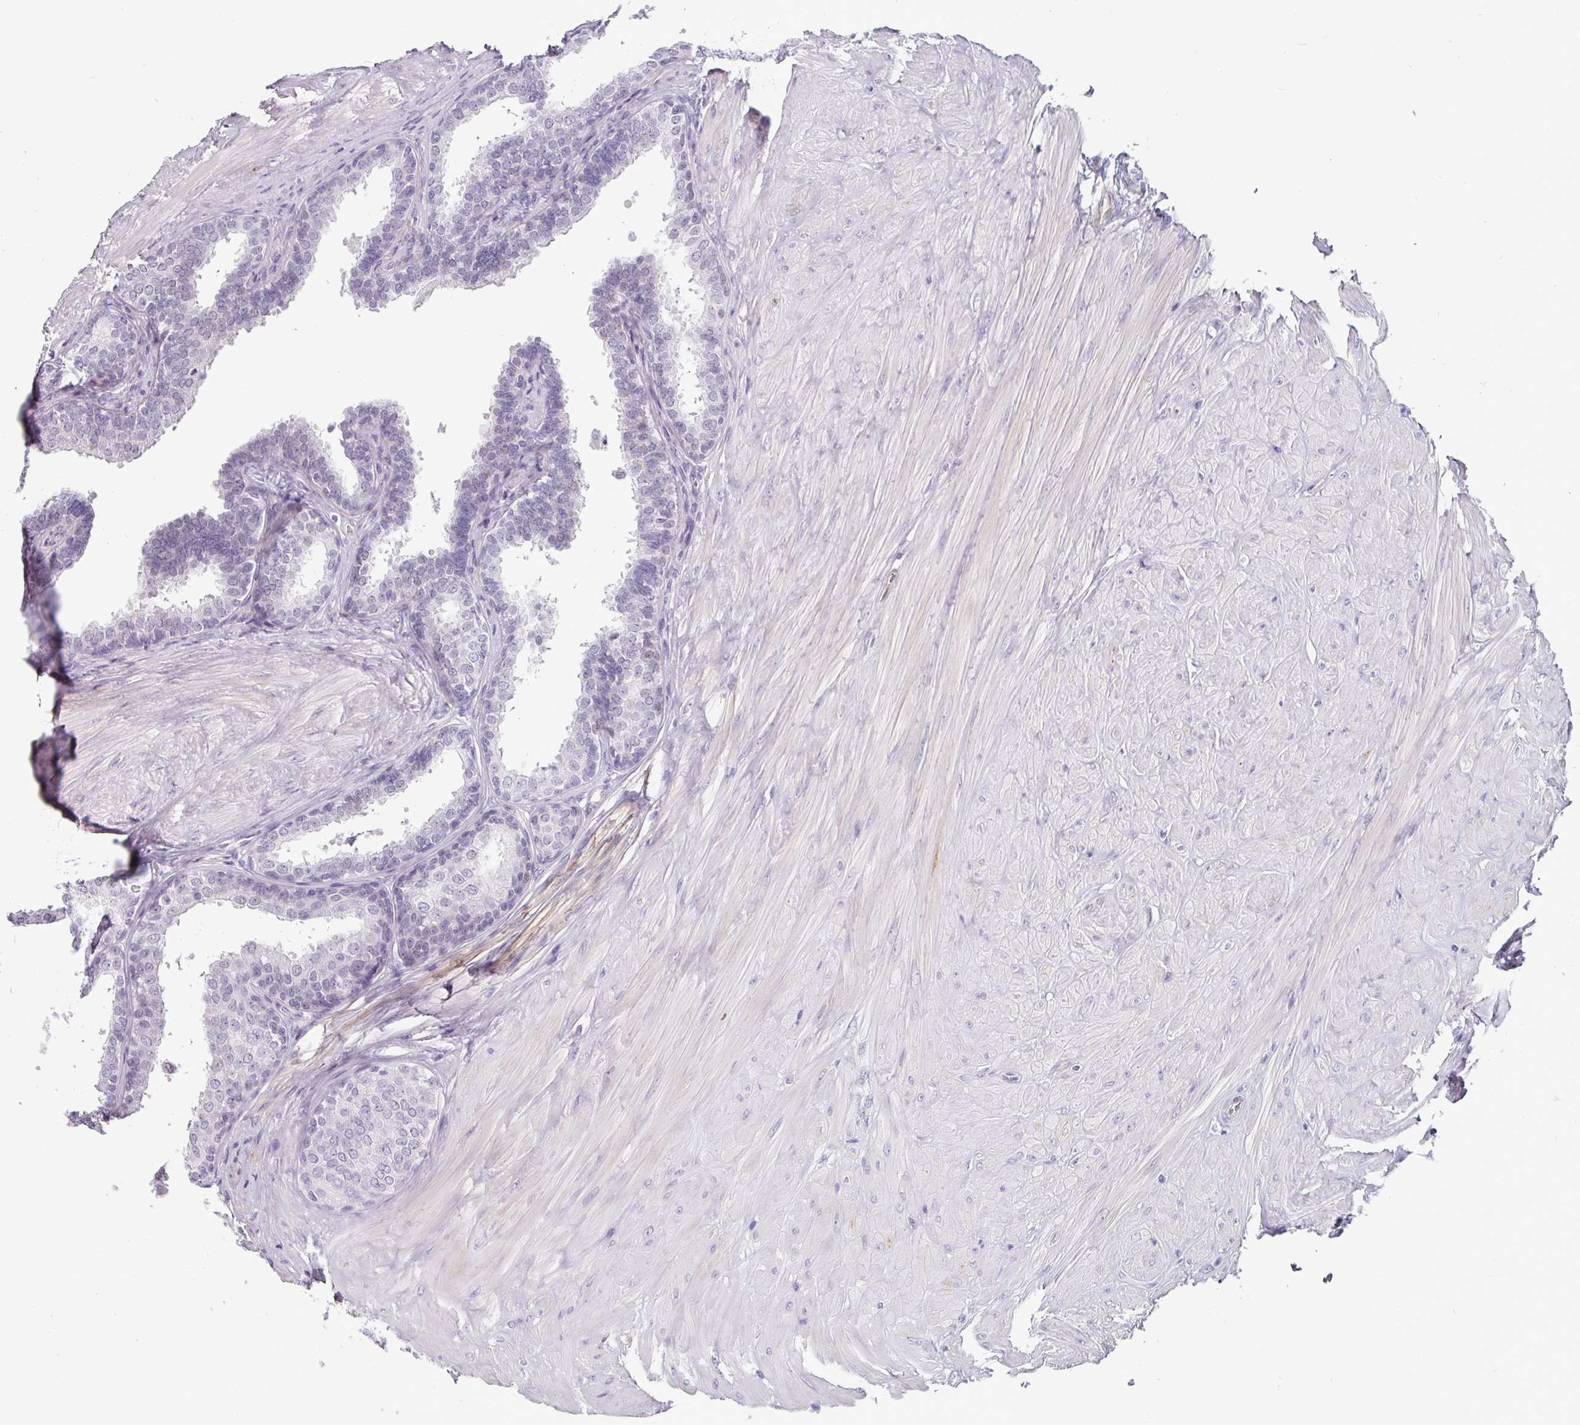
{"staining": {"intensity": "negative", "quantity": "none", "location": "none"}, "tissue": "prostate cancer", "cell_type": "Tumor cells", "image_type": "cancer", "snomed": [{"axis": "morphology", "description": "Adenocarcinoma, High grade"}, {"axis": "topography", "description": "Prostate"}], "caption": "IHC of human prostate cancer displays no expression in tumor cells.", "gene": "EYA3", "patient": {"sex": "male", "age": 62}}